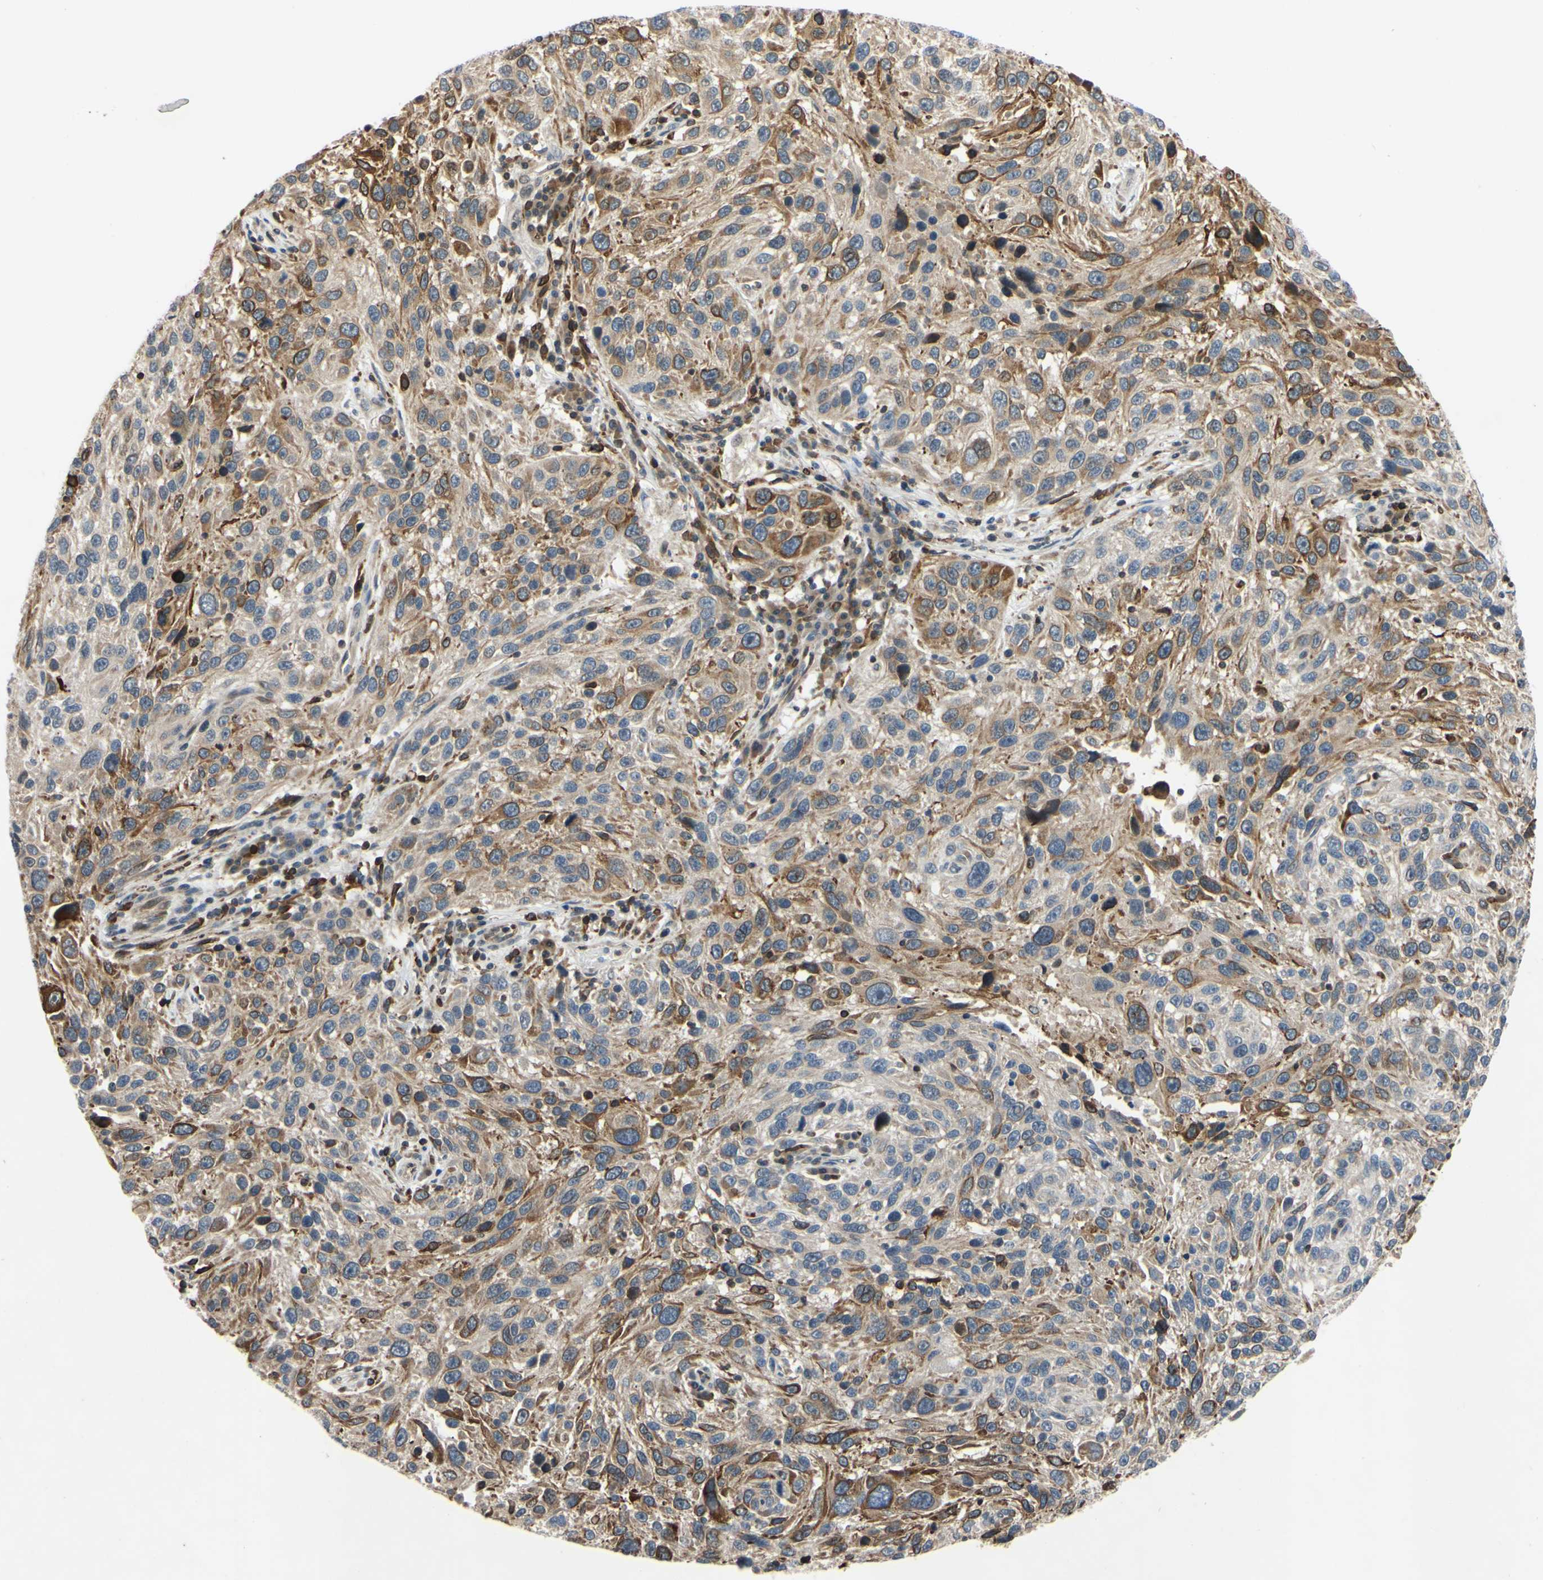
{"staining": {"intensity": "moderate", "quantity": "<25%", "location": "cytoplasmic/membranous"}, "tissue": "melanoma", "cell_type": "Tumor cells", "image_type": "cancer", "snomed": [{"axis": "morphology", "description": "Malignant melanoma, NOS"}, {"axis": "topography", "description": "Skin"}], "caption": "This histopathology image reveals immunohistochemistry staining of human melanoma, with low moderate cytoplasmic/membranous staining in approximately <25% of tumor cells.", "gene": "PLXNA2", "patient": {"sex": "male", "age": 53}}